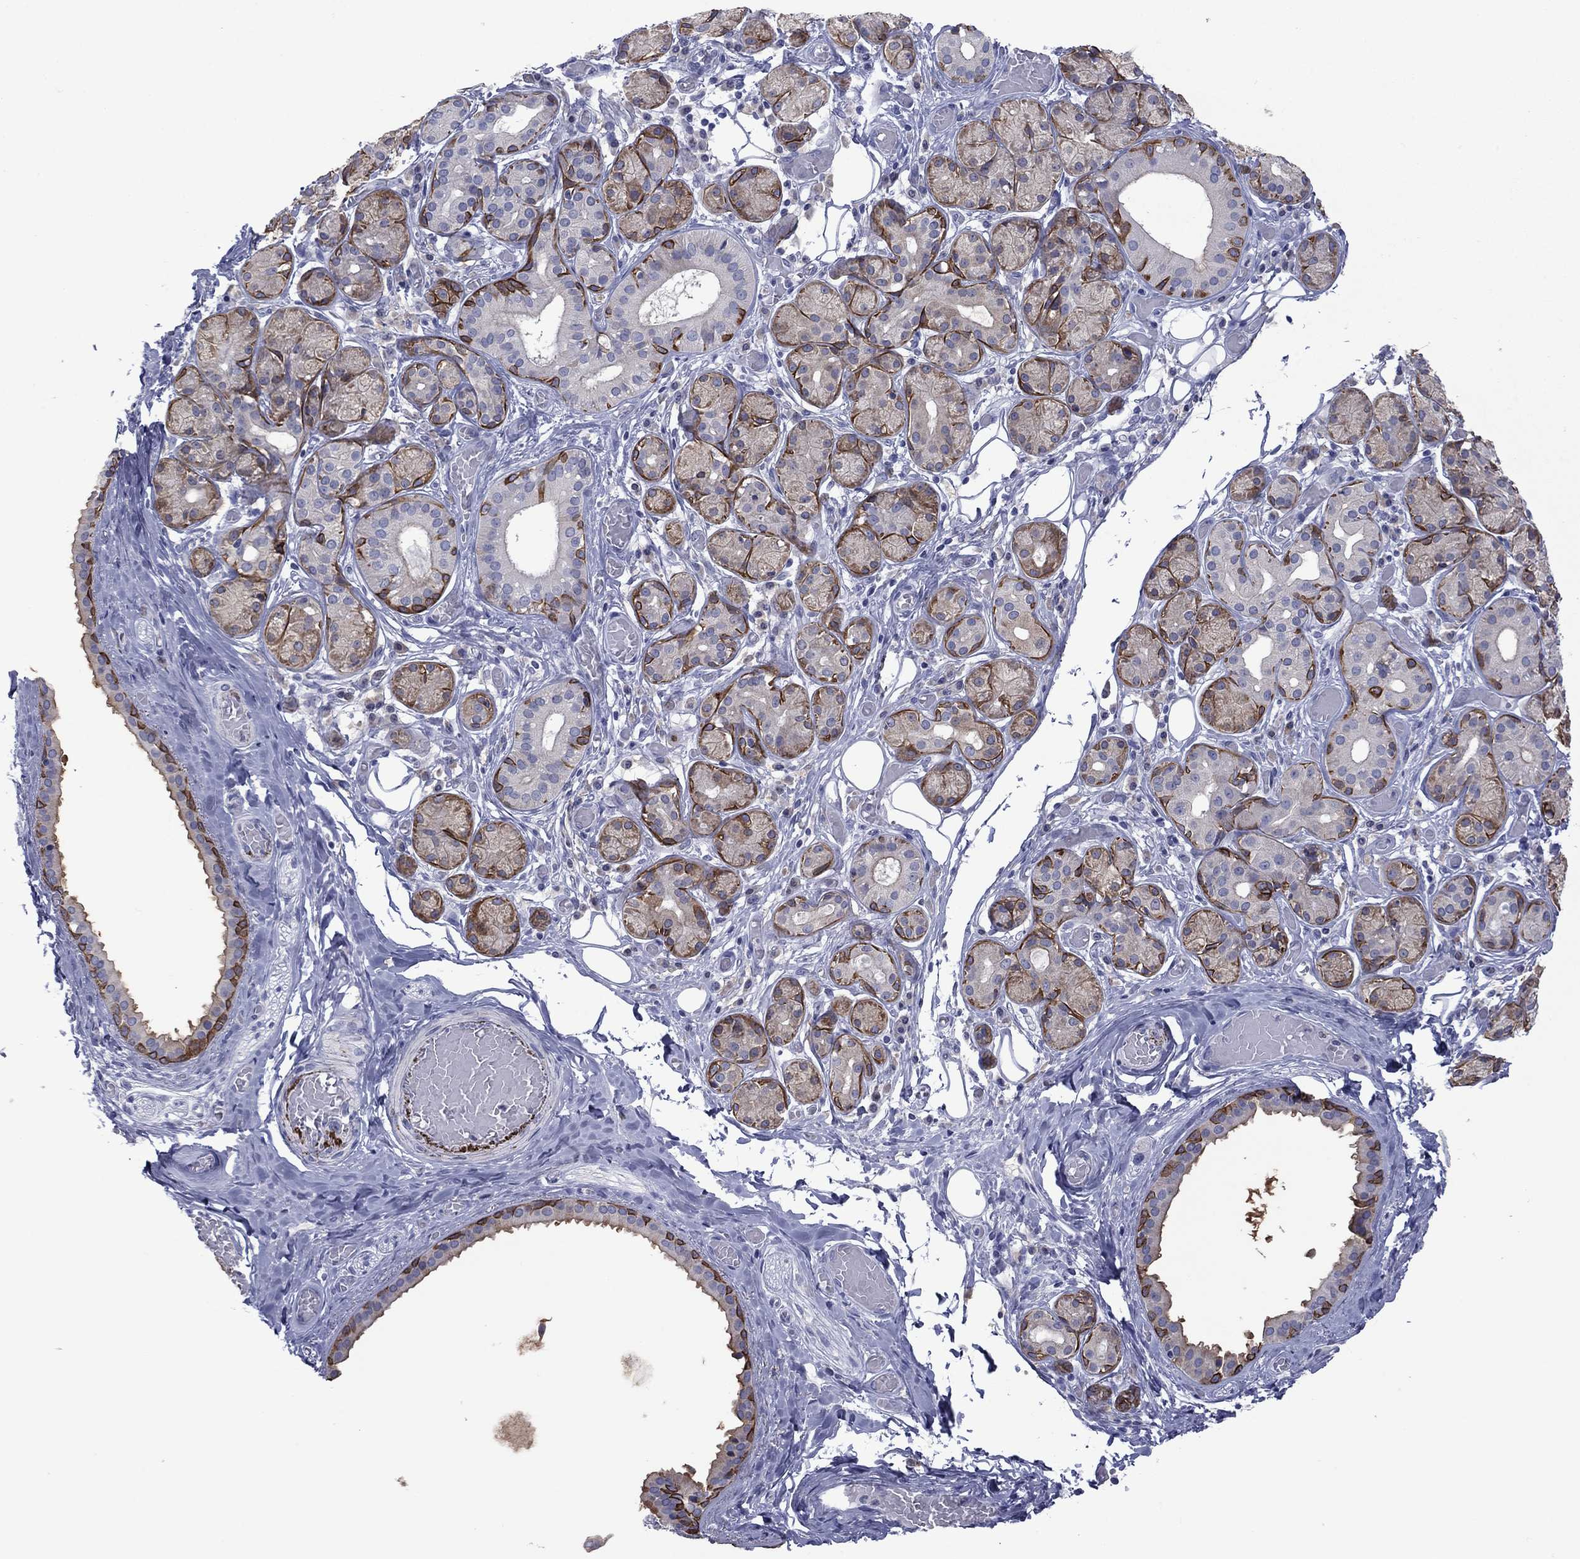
{"staining": {"intensity": "strong", "quantity": "25%-75%", "location": "cytoplasmic/membranous,nuclear"}, "tissue": "salivary gland", "cell_type": "Glandular cells", "image_type": "normal", "snomed": [{"axis": "morphology", "description": "Normal tissue, NOS"}, {"axis": "topography", "description": "Salivary gland"}, {"axis": "topography", "description": "Peripheral nerve tissue"}], "caption": "IHC (DAB (3,3'-diaminobenzidine)) staining of unremarkable salivary gland exhibits strong cytoplasmic/membranous,nuclear protein staining in approximately 25%-75% of glandular cells.", "gene": "TMPRSS11A", "patient": {"sex": "male", "age": 71}}